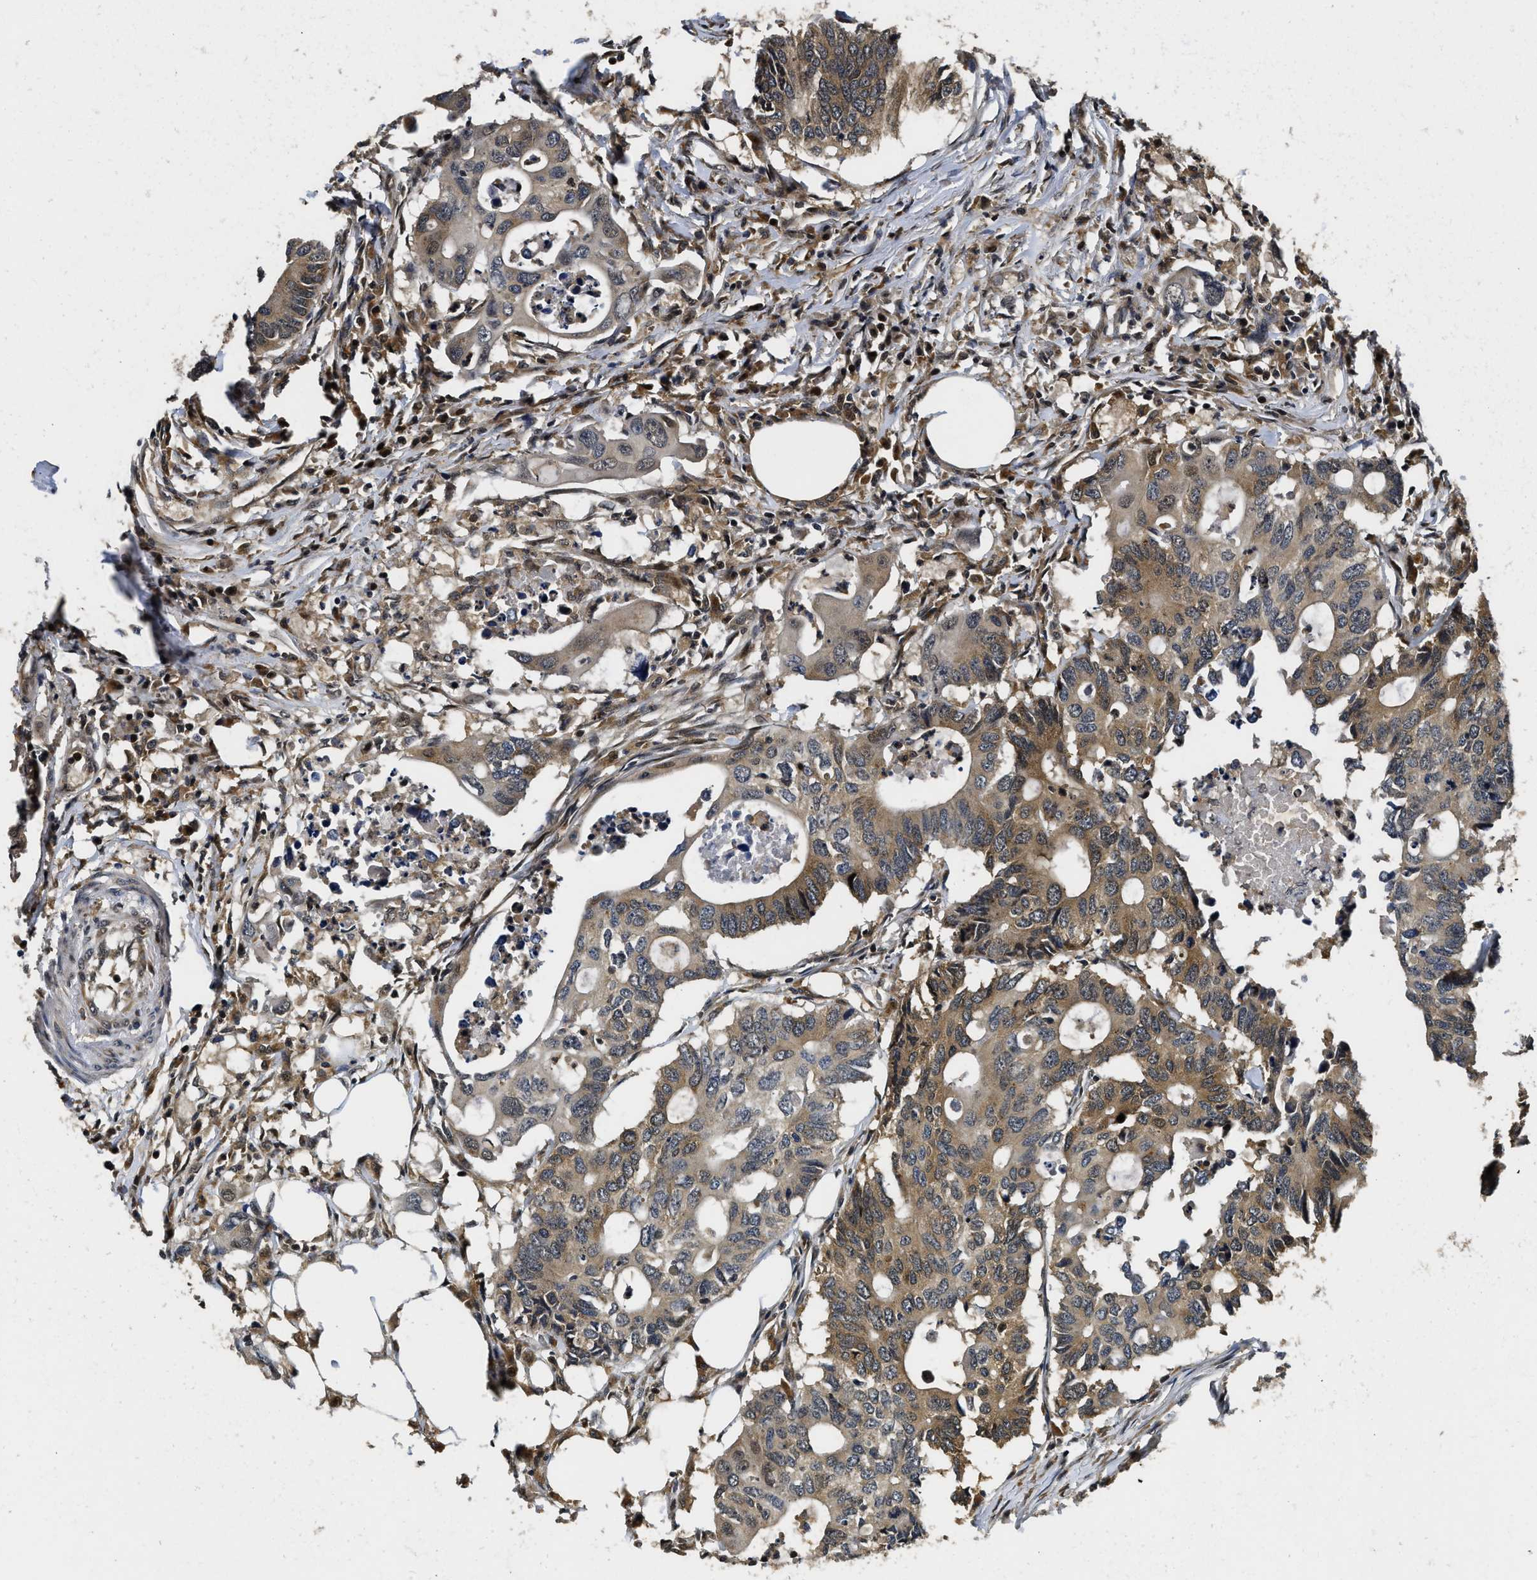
{"staining": {"intensity": "moderate", "quantity": ">75%", "location": "cytoplasmic/membranous"}, "tissue": "colorectal cancer", "cell_type": "Tumor cells", "image_type": "cancer", "snomed": [{"axis": "morphology", "description": "Adenocarcinoma, NOS"}, {"axis": "topography", "description": "Colon"}], "caption": "Immunohistochemical staining of colorectal cancer displays medium levels of moderate cytoplasmic/membranous staining in approximately >75% of tumor cells.", "gene": "ADSL", "patient": {"sex": "male", "age": 71}}